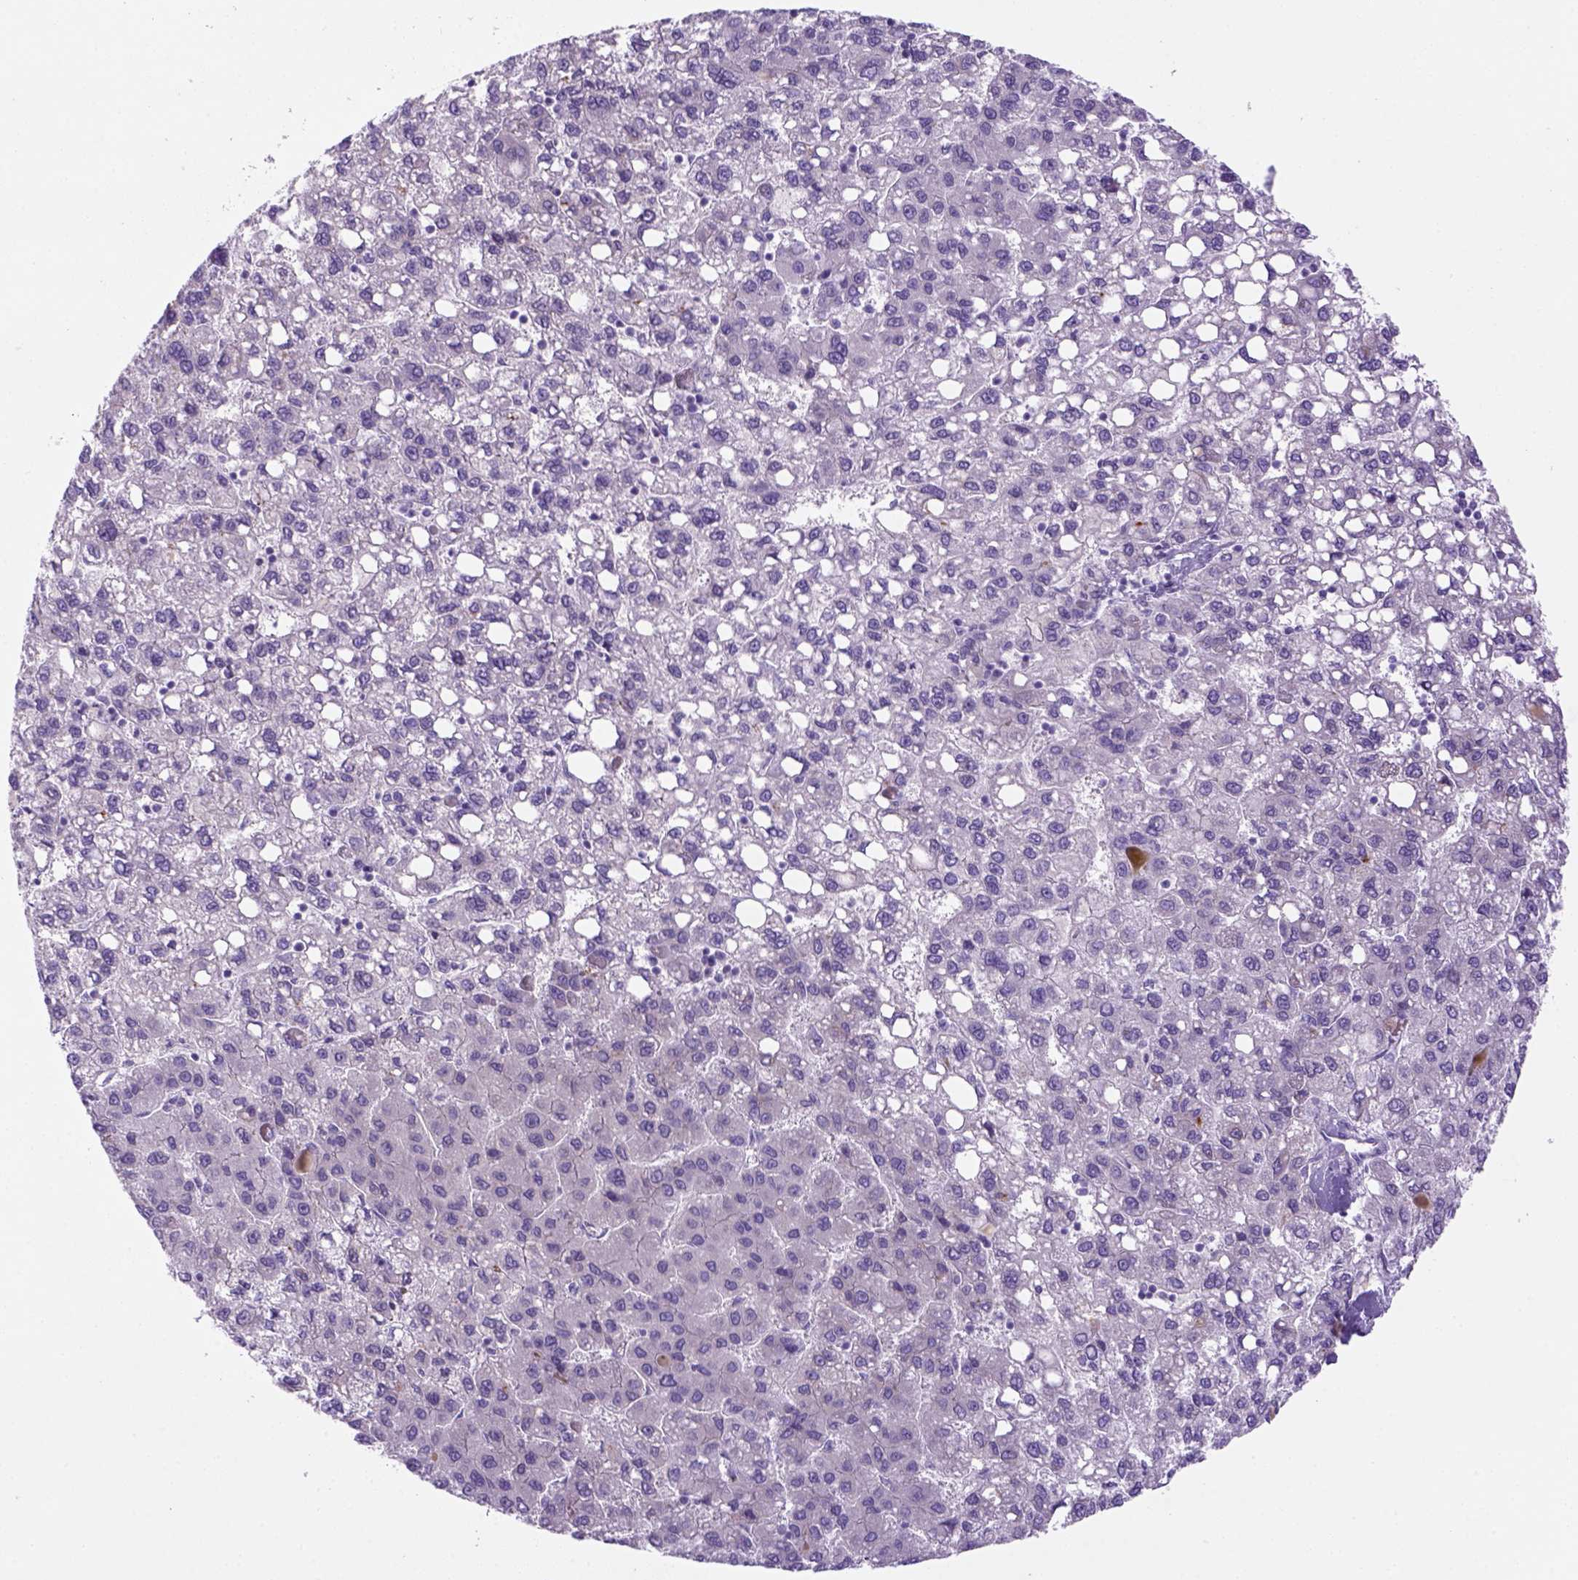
{"staining": {"intensity": "negative", "quantity": "none", "location": "none"}, "tissue": "liver cancer", "cell_type": "Tumor cells", "image_type": "cancer", "snomed": [{"axis": "morphology", "description": "Carcinoma, Hepatocellular, NOS"}, {"axis": "topography", "description": "Liver"}], "caption": "Image shows no significant protein staining in tumor cells of liver cancer.", "gene": "DNAH11", "patient": {"sex": "female", "age": 82}}